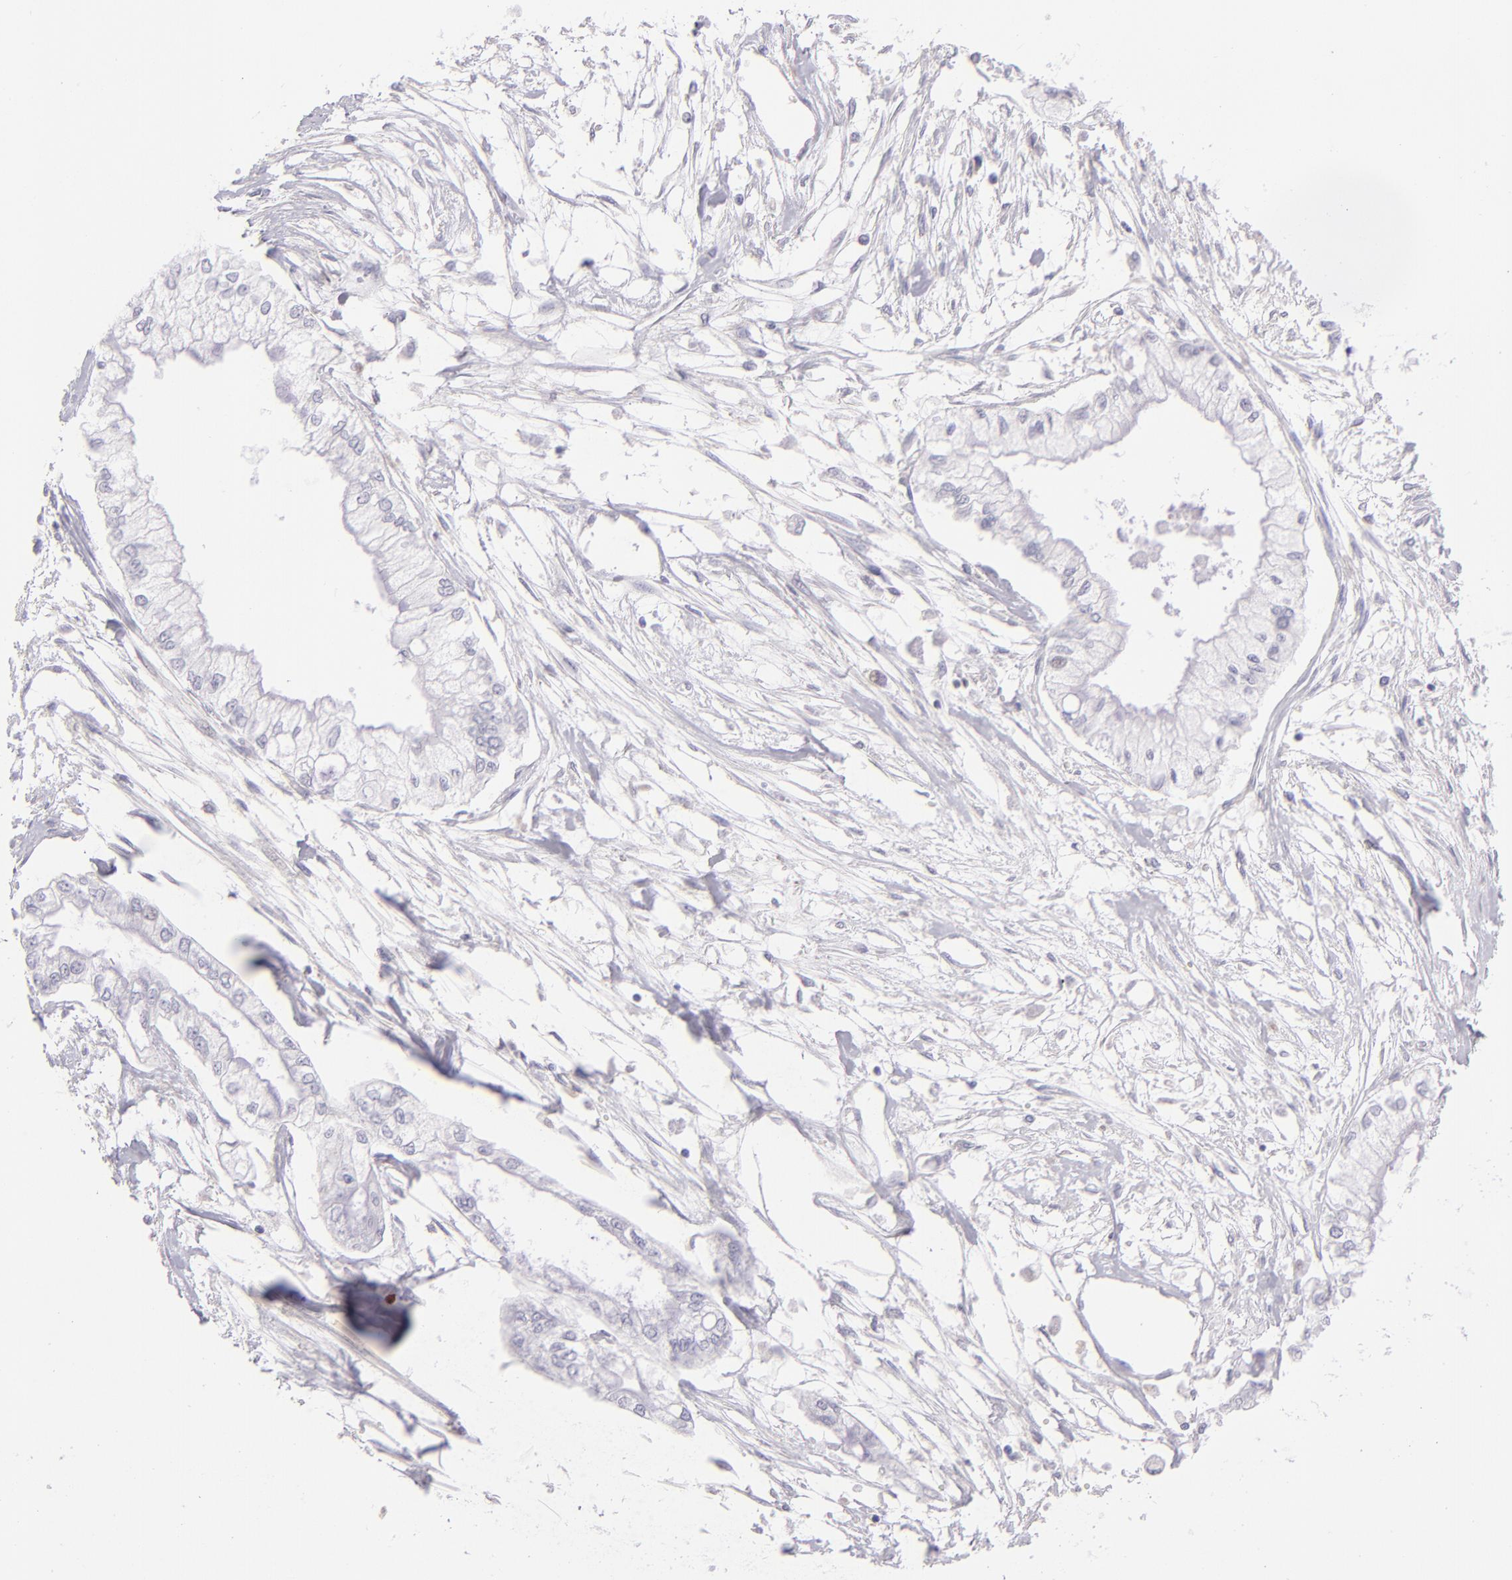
{"staining": {"intensity": "negative", "quantity": "none", "location": "none"}, "tissue": "pancreatic cancer", "cell_type": "Tumor cells", "image_type": "cancer", "snomed": [{"axis": "morphology", "description": "Adenocarcinoma, NOS"}, {"axis": "topography", "description": "Pancreas"}], "caption": "Immunohistochemical staining of pancreatic cancer reveals no significant positivity in tumor cells.", "gene": "IRF8", "patient": {"sex": "male", "age": 79}}